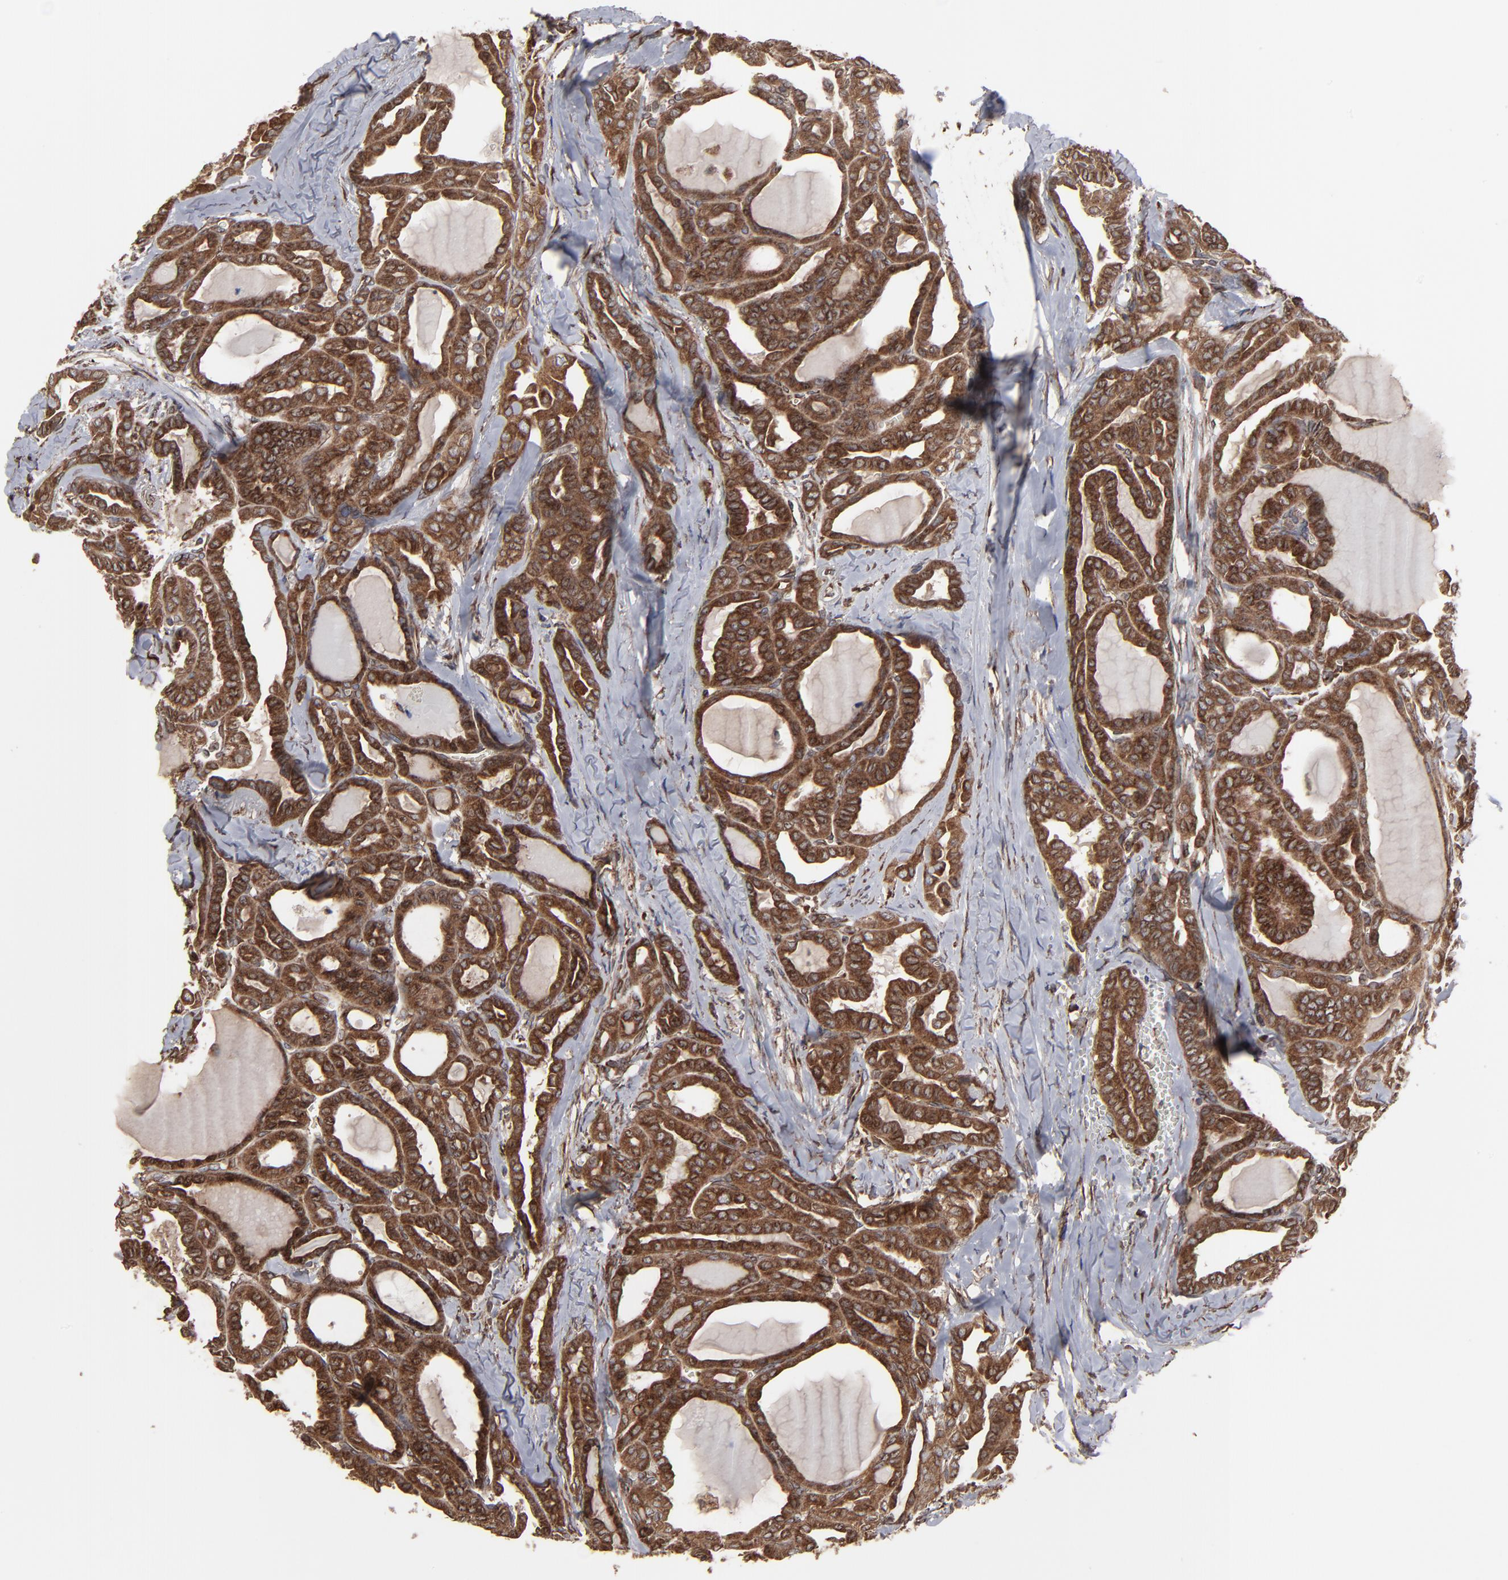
{"staining": {"intensity": "moderate", "quantity": ">75%", "location": "cytoplasmic/membranous"}, "tissue": "thyroid cancer", "cell_type": "Tumor cells", "image_type": "cancer", "snomed": [{"axis": "morphology", "description": "Carcinoma, NOS"}, {"axis": "topography", "description": "Thyroid gland"}], "caption": "Brown immunohistochemical staining in human thyroid carcinoma shows moderate cytoplasmic/membranous staining in about >75% of tumor cells. (IHC, brightfield microscopy, high magnification).", "gene": "CNIH1", "patient": {"sex": "female", "age": 91}}